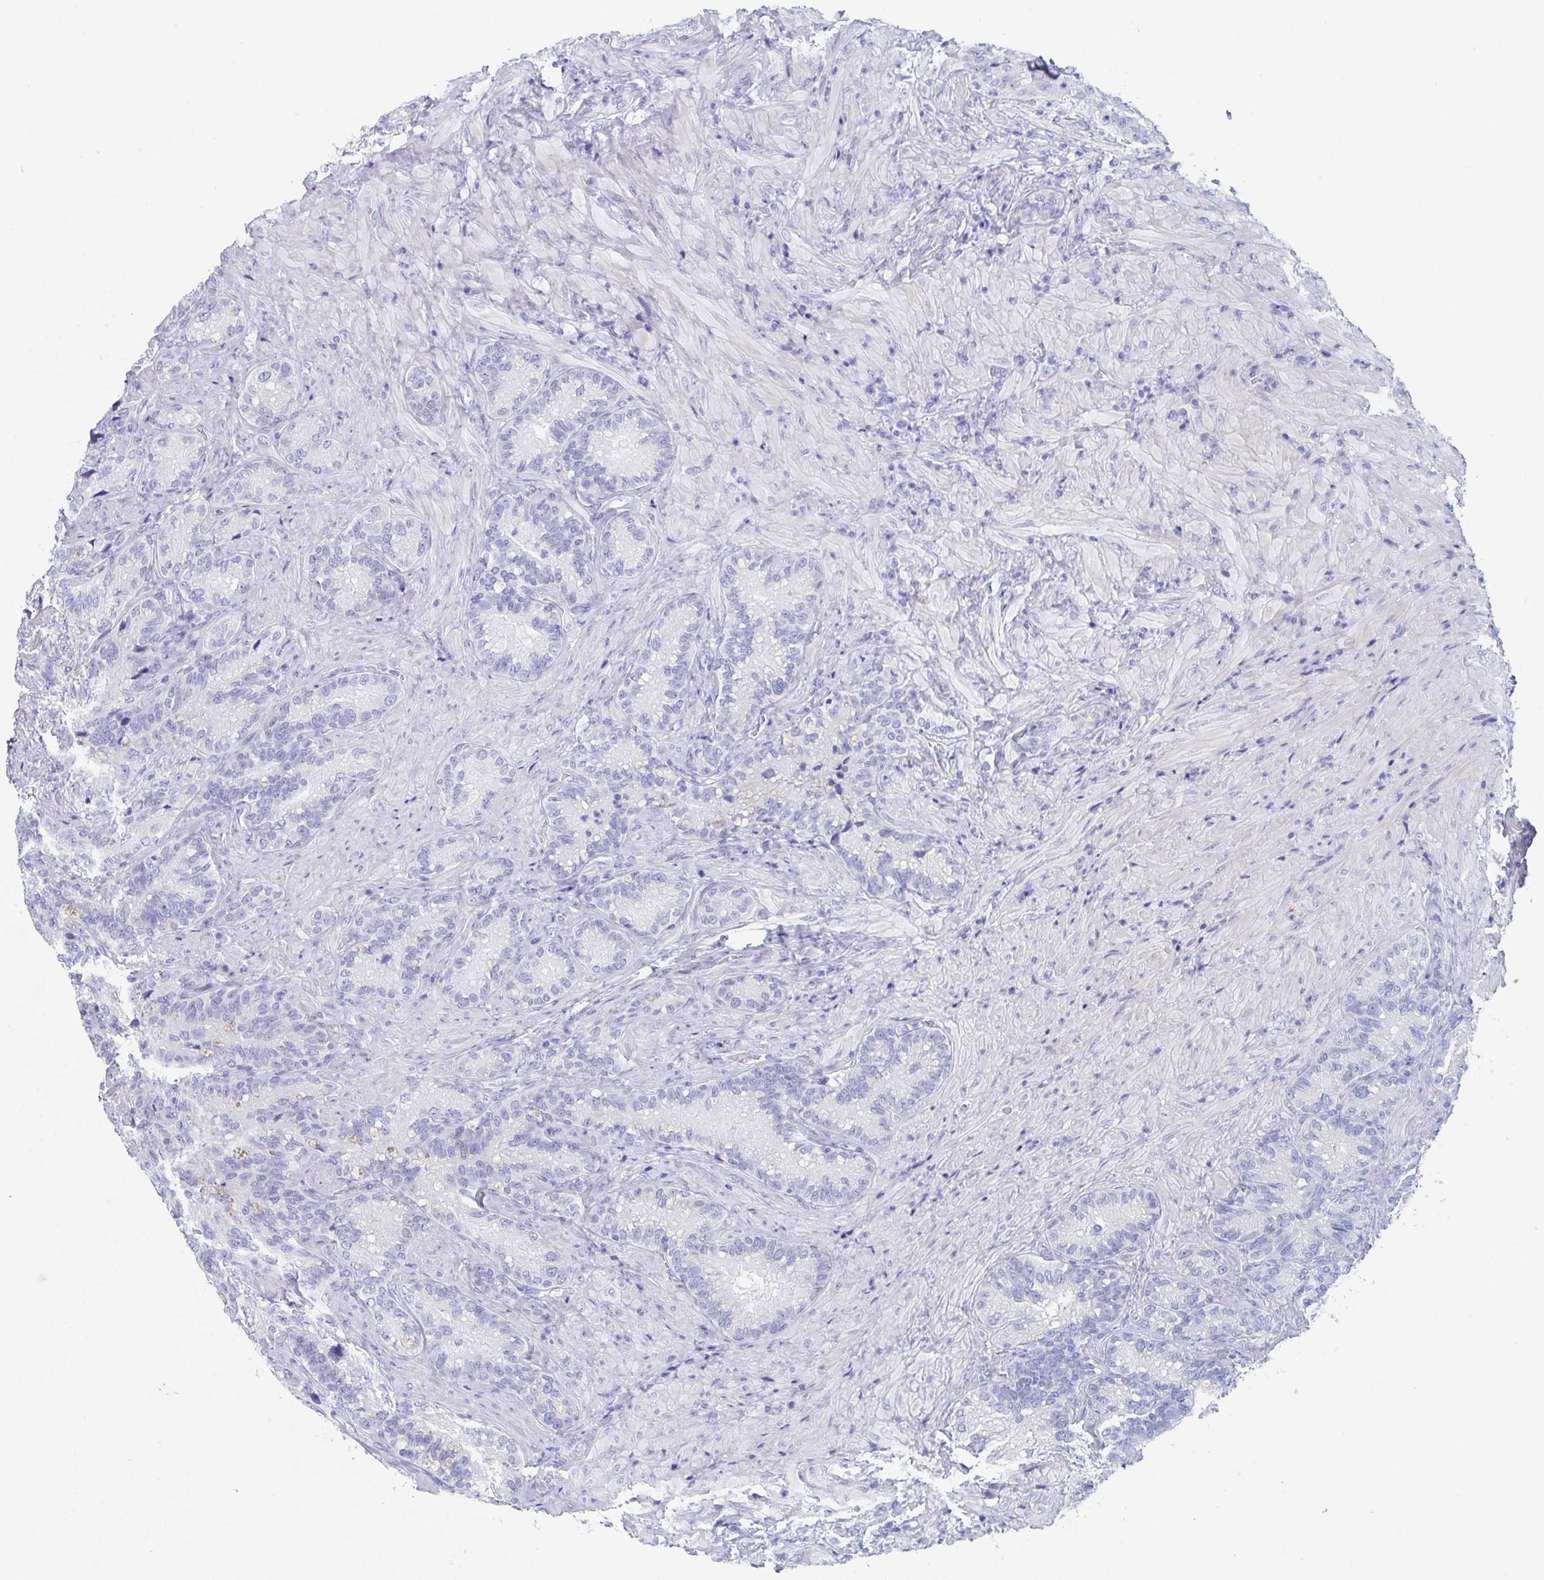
{"staining": {"intensity": "negative", "quantity": "none", "location": "none"}, "tissue": "seminal vesicle", "cell_type": "Glandular cells", "image_type": "normal", "snomed": [{"axis": "morphology", "description": "Normal tissue, NOS"}, {"axis": "topography", "description": "Seminal veicle"}], "caption": "Immunohistochemical staining of normal human seminal vesicle reveals no significant expression in glandular cells. Nuclei are stained in blue.", "gene": "ZPBP", "patient": {"sex": "male", "age": 68}}